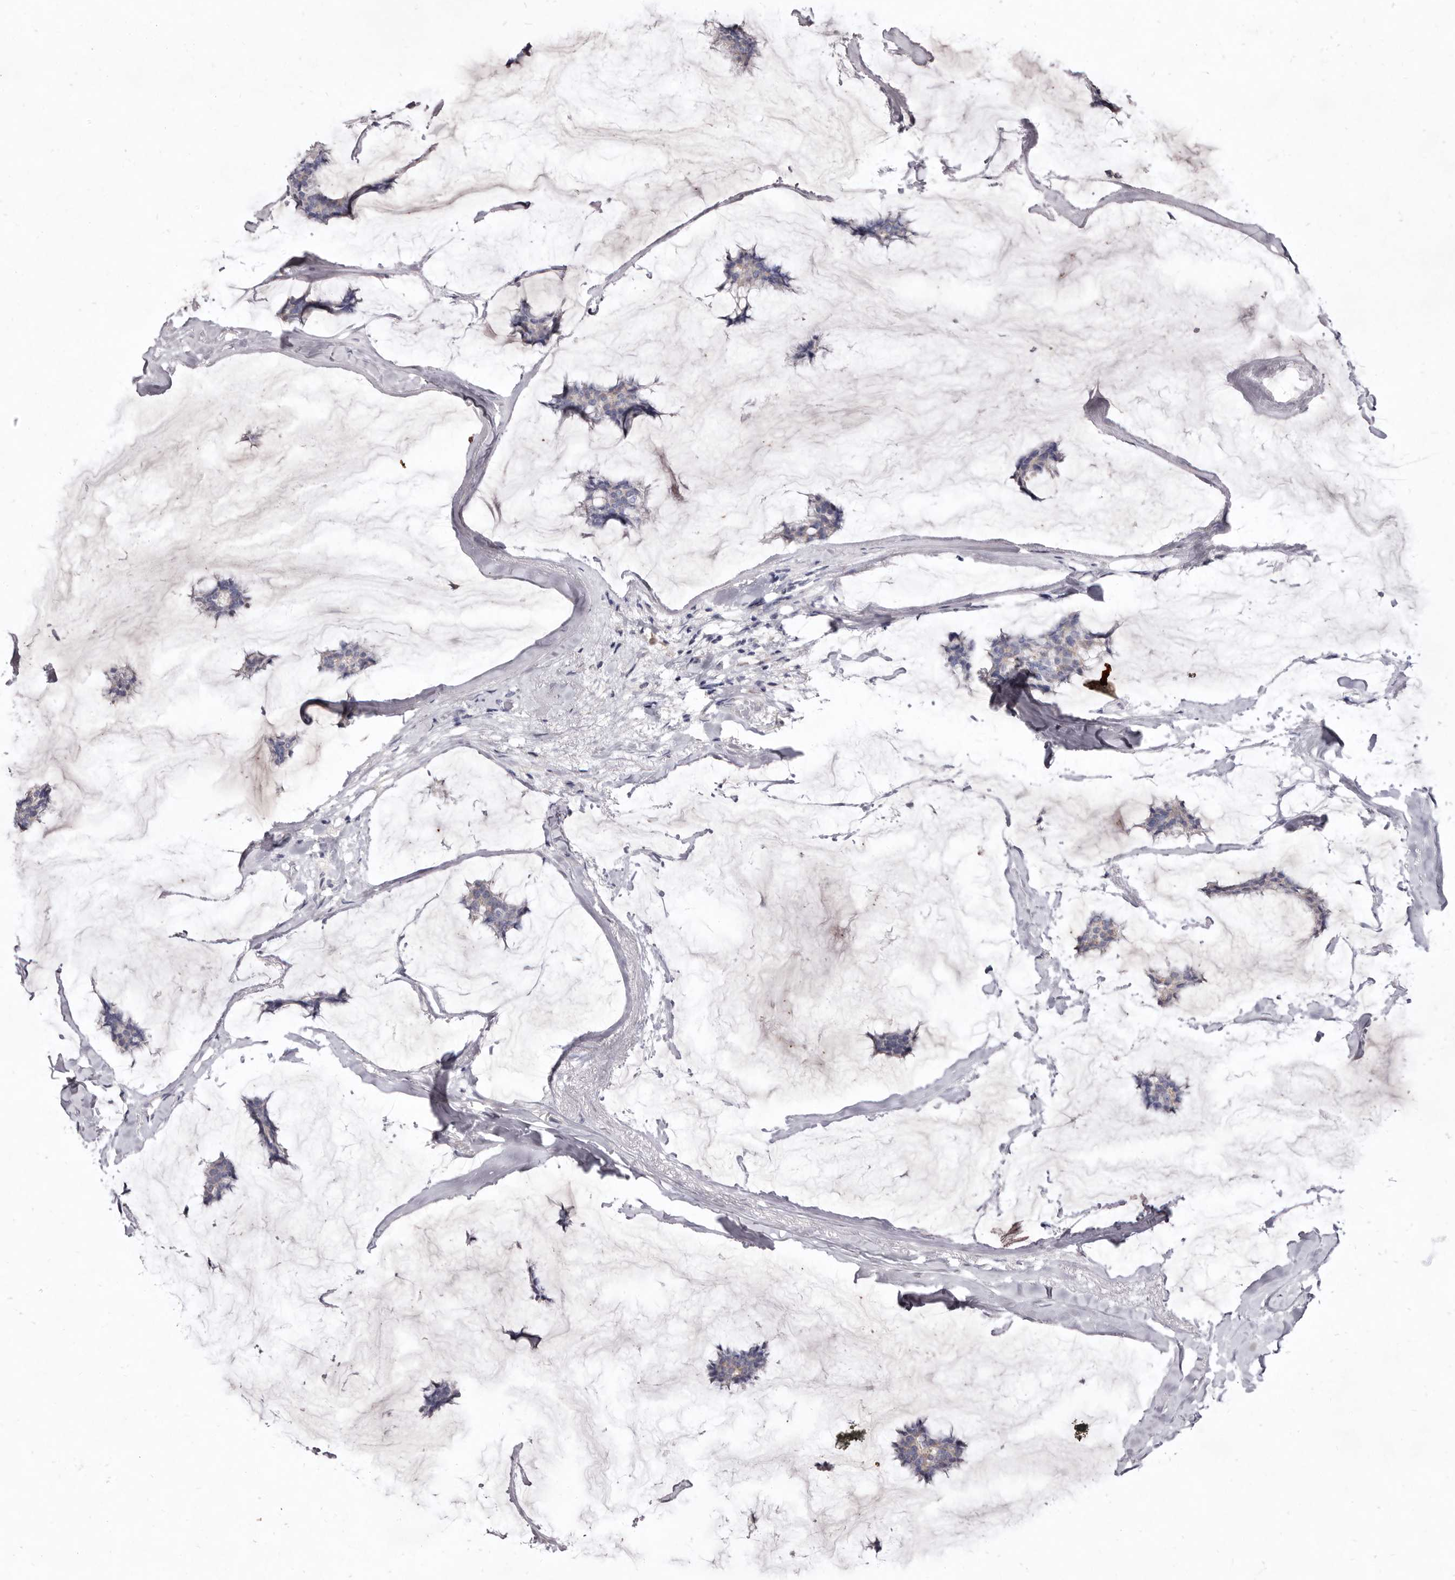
{"staining": {"intensity": "negative", "quantity": "none", "location": "none"}, "tissue": "breast cancer", "cell_type": "Tumor cells", "image_type": "cancer", "snomed": [{"axis": "morphology", "description": "Duct carcinoma"}, {"axis": "topography", "description": "Breast"}], "caption": "An immunohistochemistry photomicrograph of breast cancer (invasive ductal carcinoma) is shown. There is no staining in tumor cells of breast cancer (invasive ductal carcinoma).", "gene": "CYP2E1", "patient": {"sex": "female", "age": 93}}